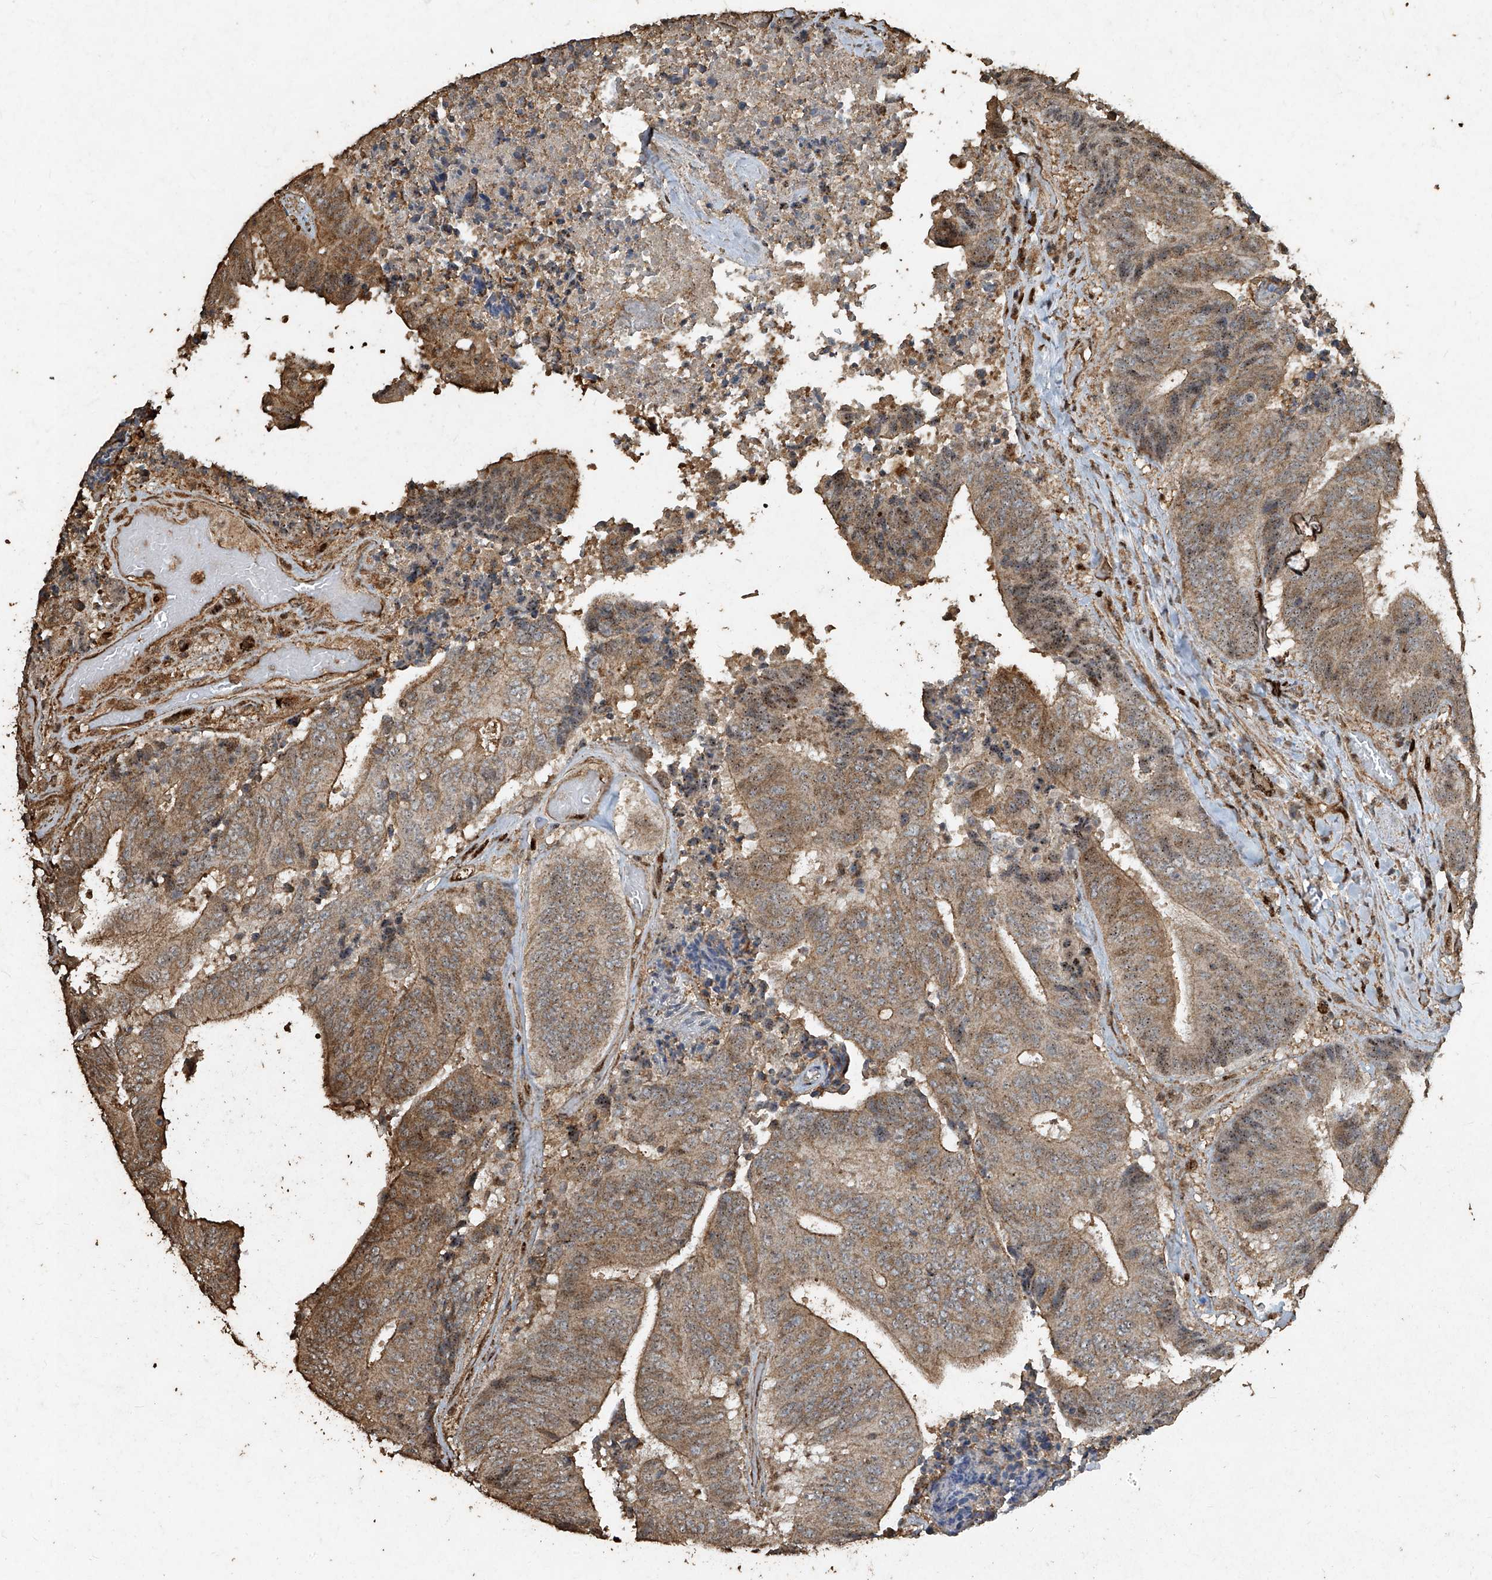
{"staining": {"intensity": "moderate", "quantity": "25%-75%", "location": "cytoplasmic/membranous,nuclear"}, "tissue": "colorectal cancer", "cell_type": "Tumor cells", "image_type": "cancer", "snomed": [{"axis": "morphology", "description": "Adenocarcinoma, NOS"}, {"axis": "topography", "description": "Rectum"}], "caption": "Adenocarcinoma (colorectal) tissue shows moderate cytoplasmic/membranous and nuclear positivity in approximately 25%-75% of tumor cells, visualized by immunohistochemistry. (Brightfield microscopy of DAB IHC at high magnification).", "gene": "ERBB3", "patient": {"sex": "male", "age": 72}}